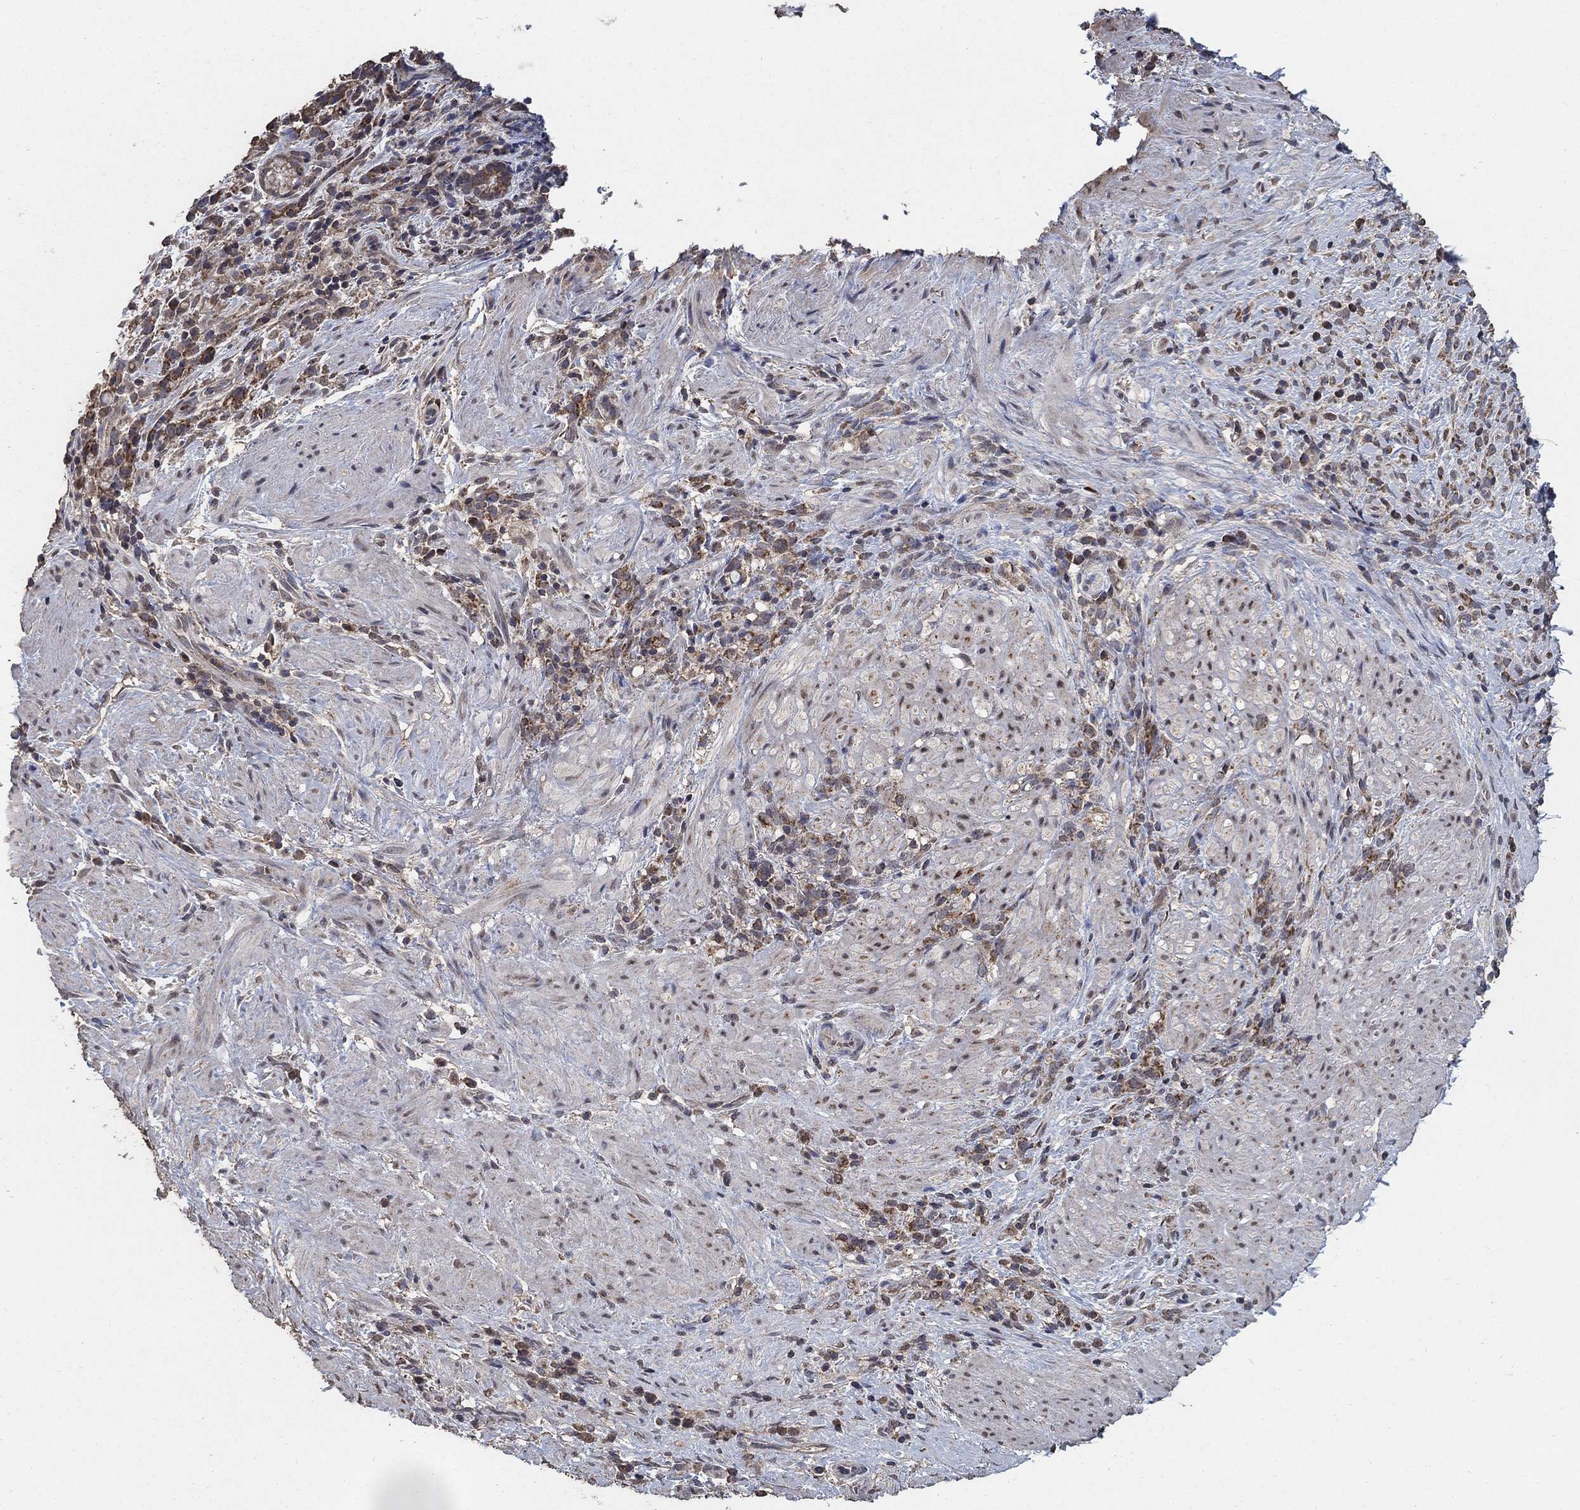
{"staining": {"intensity": "strong", "quantity": "<25%", "location": "cytoplasmic/membranous"}, "tissue": "stomach cancer", "cell_type": "Tumor cells", "image_type": "cancer", "snomed": [{"axis": "morphology", "description": "Adenocarcinoma, NOS"}, {"axis": "topography", "description": "Stomach"}], "caption": "Protein expression analysis of human adenocarcinoma (stomach) reveals strong cytoplasmic/membranous expression in about <25% of tumor cells.", "gene": "MRPS24", "patient": {"sex": "female", "age": 57}}